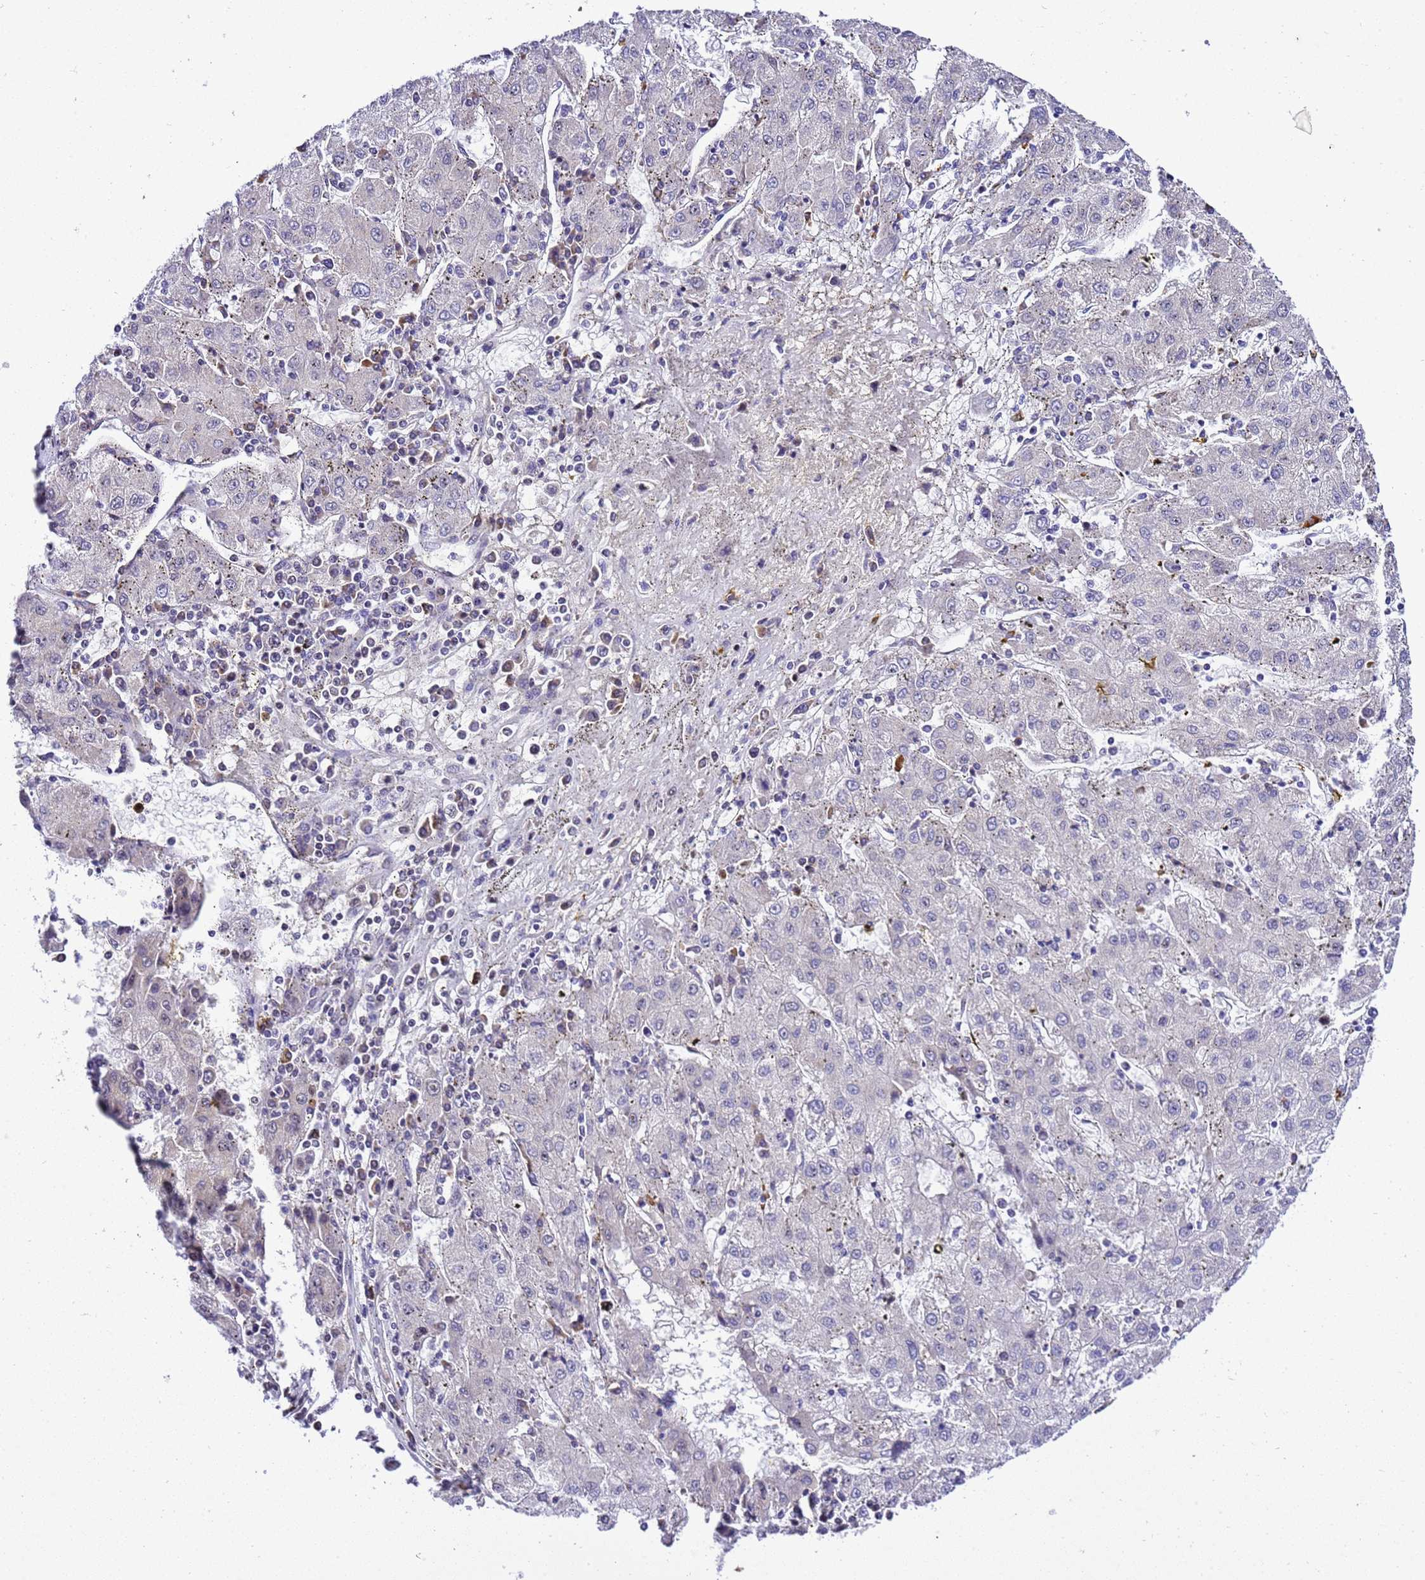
{"staining": {"intensity": "negative", "quantity": "none", "location": "none"}, "tissue": "liver cancer", "cell_type": "Tumor cells", "image_type": "cancer", "snomed": [{"axis": "morphology", "description": "Carcinoma, Hepatocellular, NOS"}, {"axis": "topography", "description": "Liver"}], "caption": "A high-resolution micrograph shows IHC staining of hepatocellular carcinoma (liver), which demonstrates no significant staining in tumor cells.", "gene": "SMN1", "patient": {"sex": "male", "age": 72}}